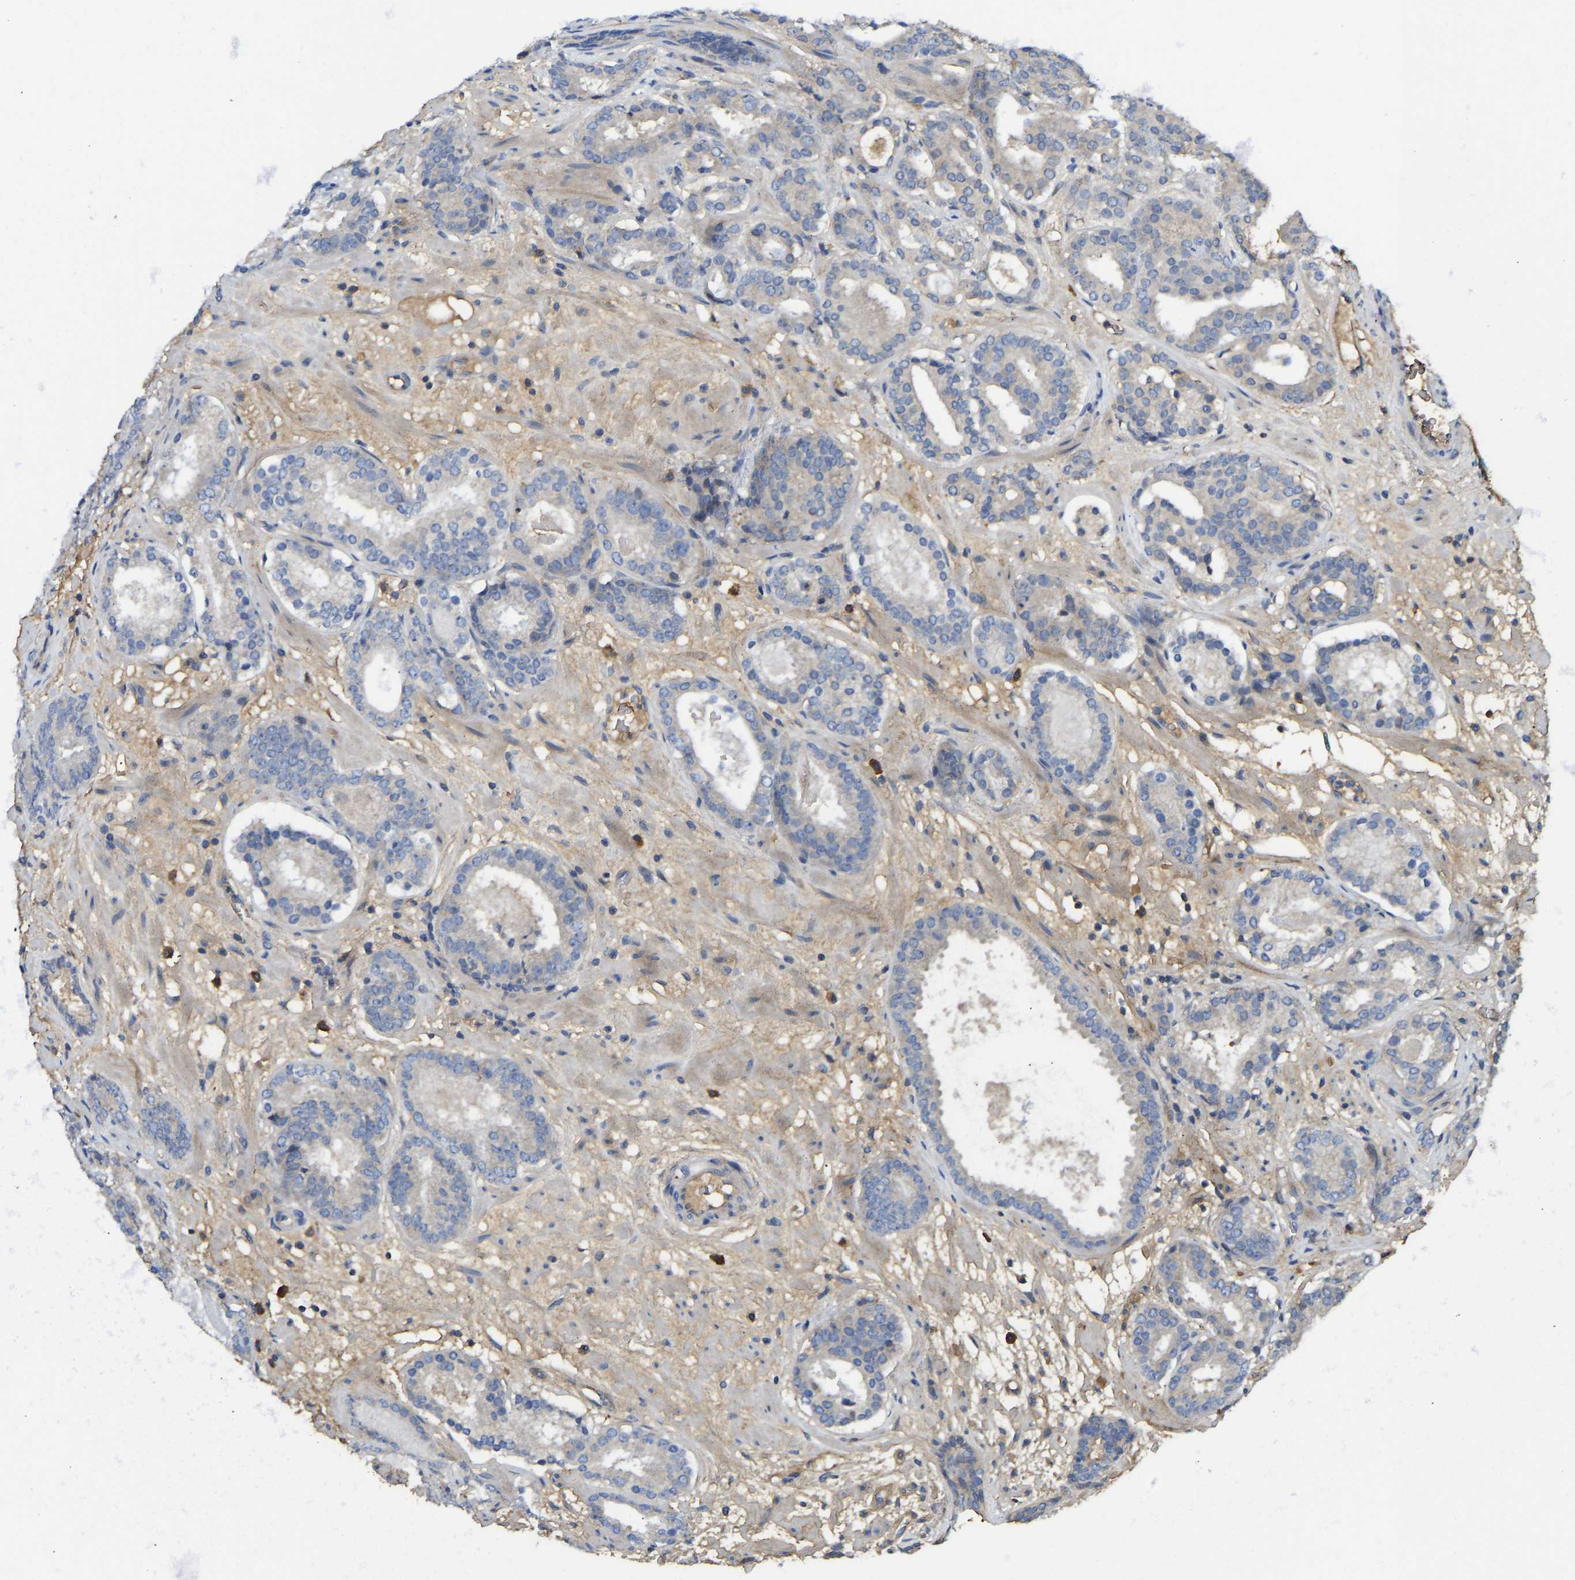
{"staining": {"intensity": "negative", "quantity": "none", "location": "none"}, "tissue": "prostate cancer", "cell_type": "Tumor cells", "image_type": "cancer", "snomed": [{"axis": "morphology", "description": "Adenocarcinoma, Low grade"}, {"axis": "topography", "description": "Prostate"}], "caption": "An immunohistochemistry micrograph of adenocarcinoma (low-grade) (prostate) is shown. There is no staining in tumor cells of adenocarcinoma (low-grade) (prostate).", "gene": "VCPKMT", "patient": {"sex": "male", "age": 69}}